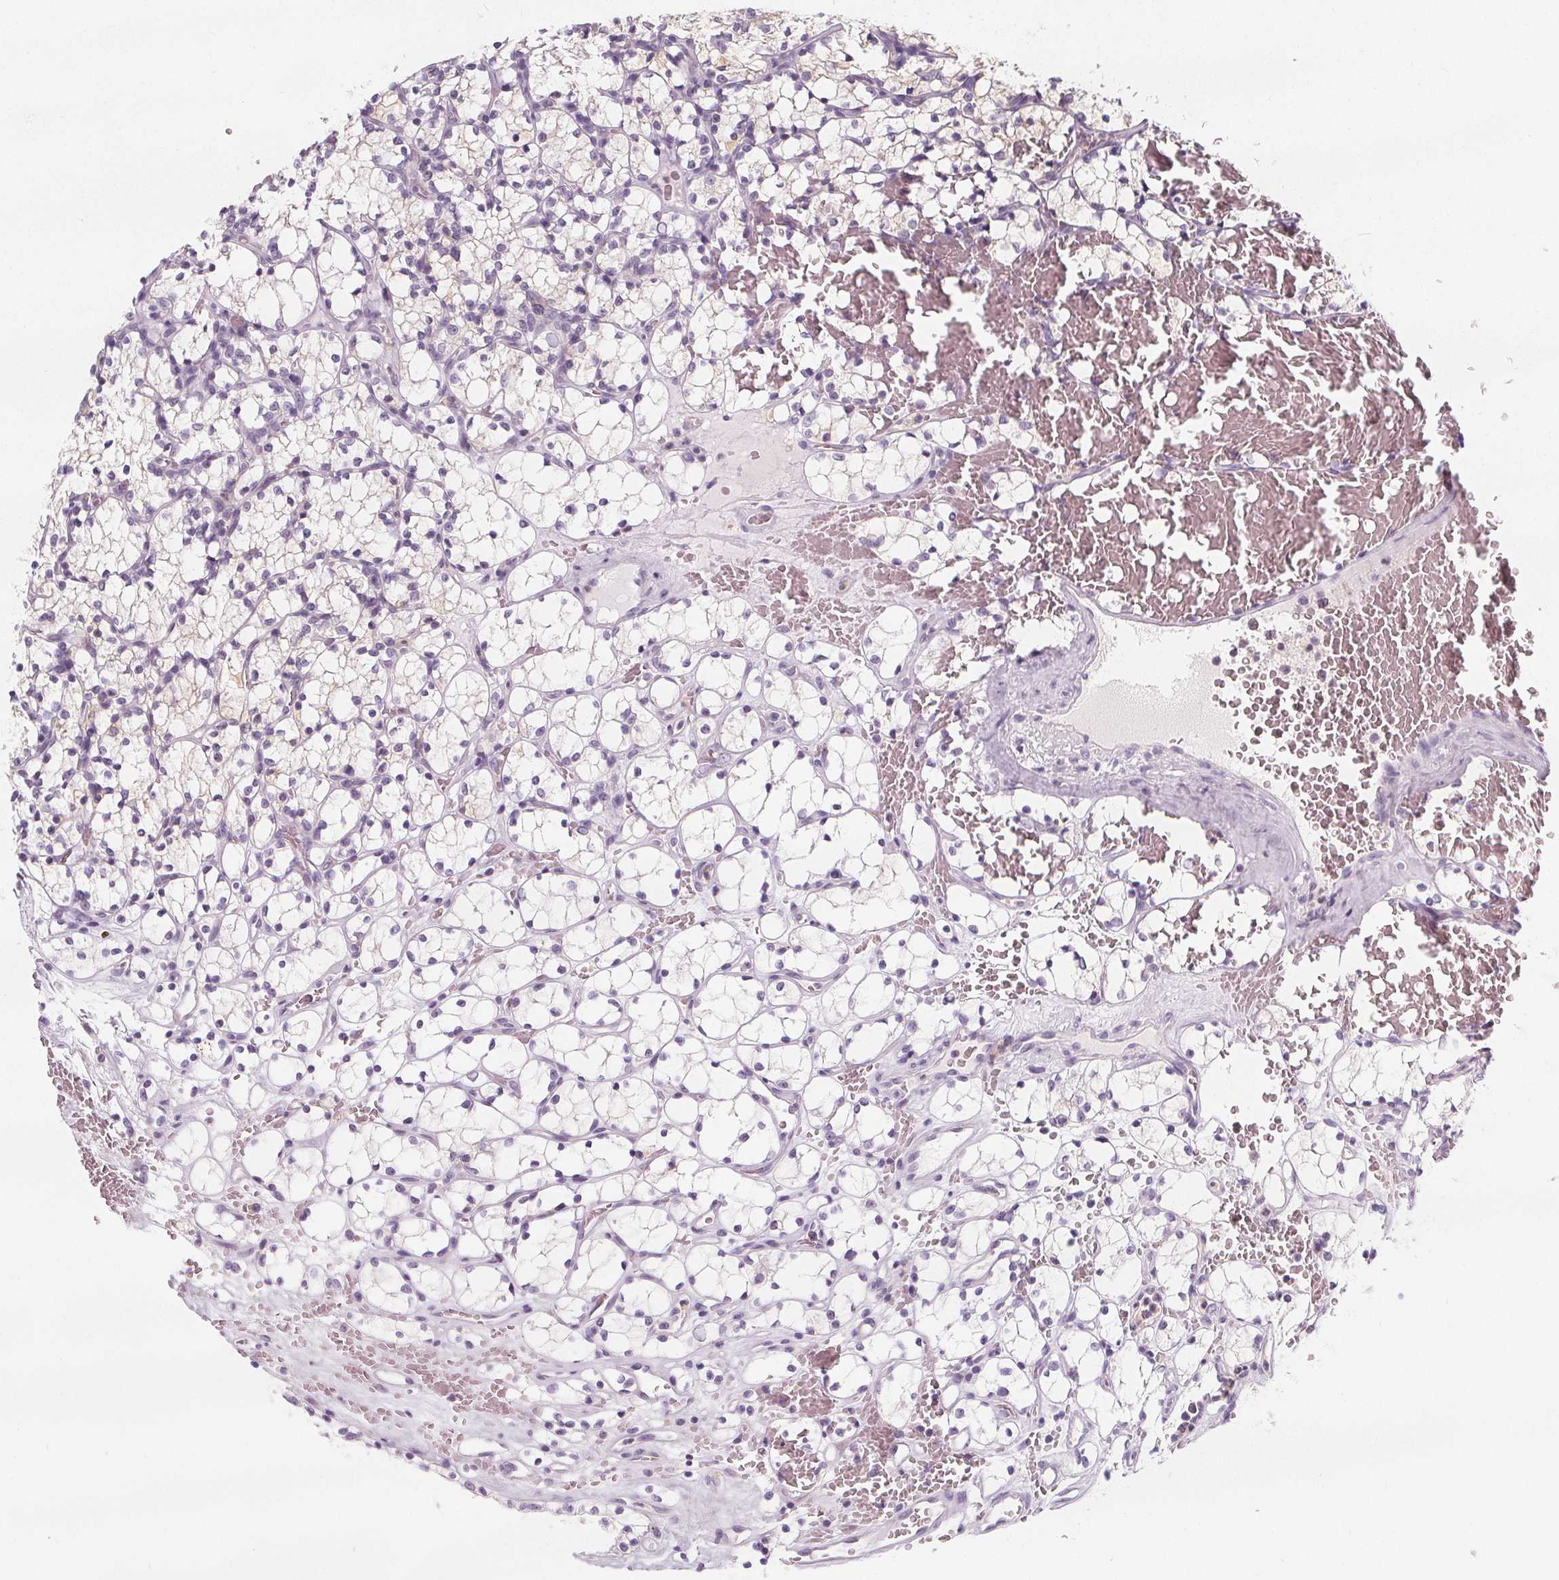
{"staining": {"intensity": "negative", "quantity": "none", "location": "none"}, "tissue": "renal cancer", "cell_type": "Tumor cells", "image_type": "cancer", "snomed": [{"axis": "morphology", "description": "Adenocarcinoma, NOS"}, {"axis": "topography", "description": "Kidney"}], "caption": "Tumor cells are negative for brown protein staining in renal cancer. Brightfield microscopy of IHC stained with DAB (brown) and hematoxylin (blue), captured at high magnification.", "gene": "UGP2", "patient": {"sex": "female", "age": 69}}